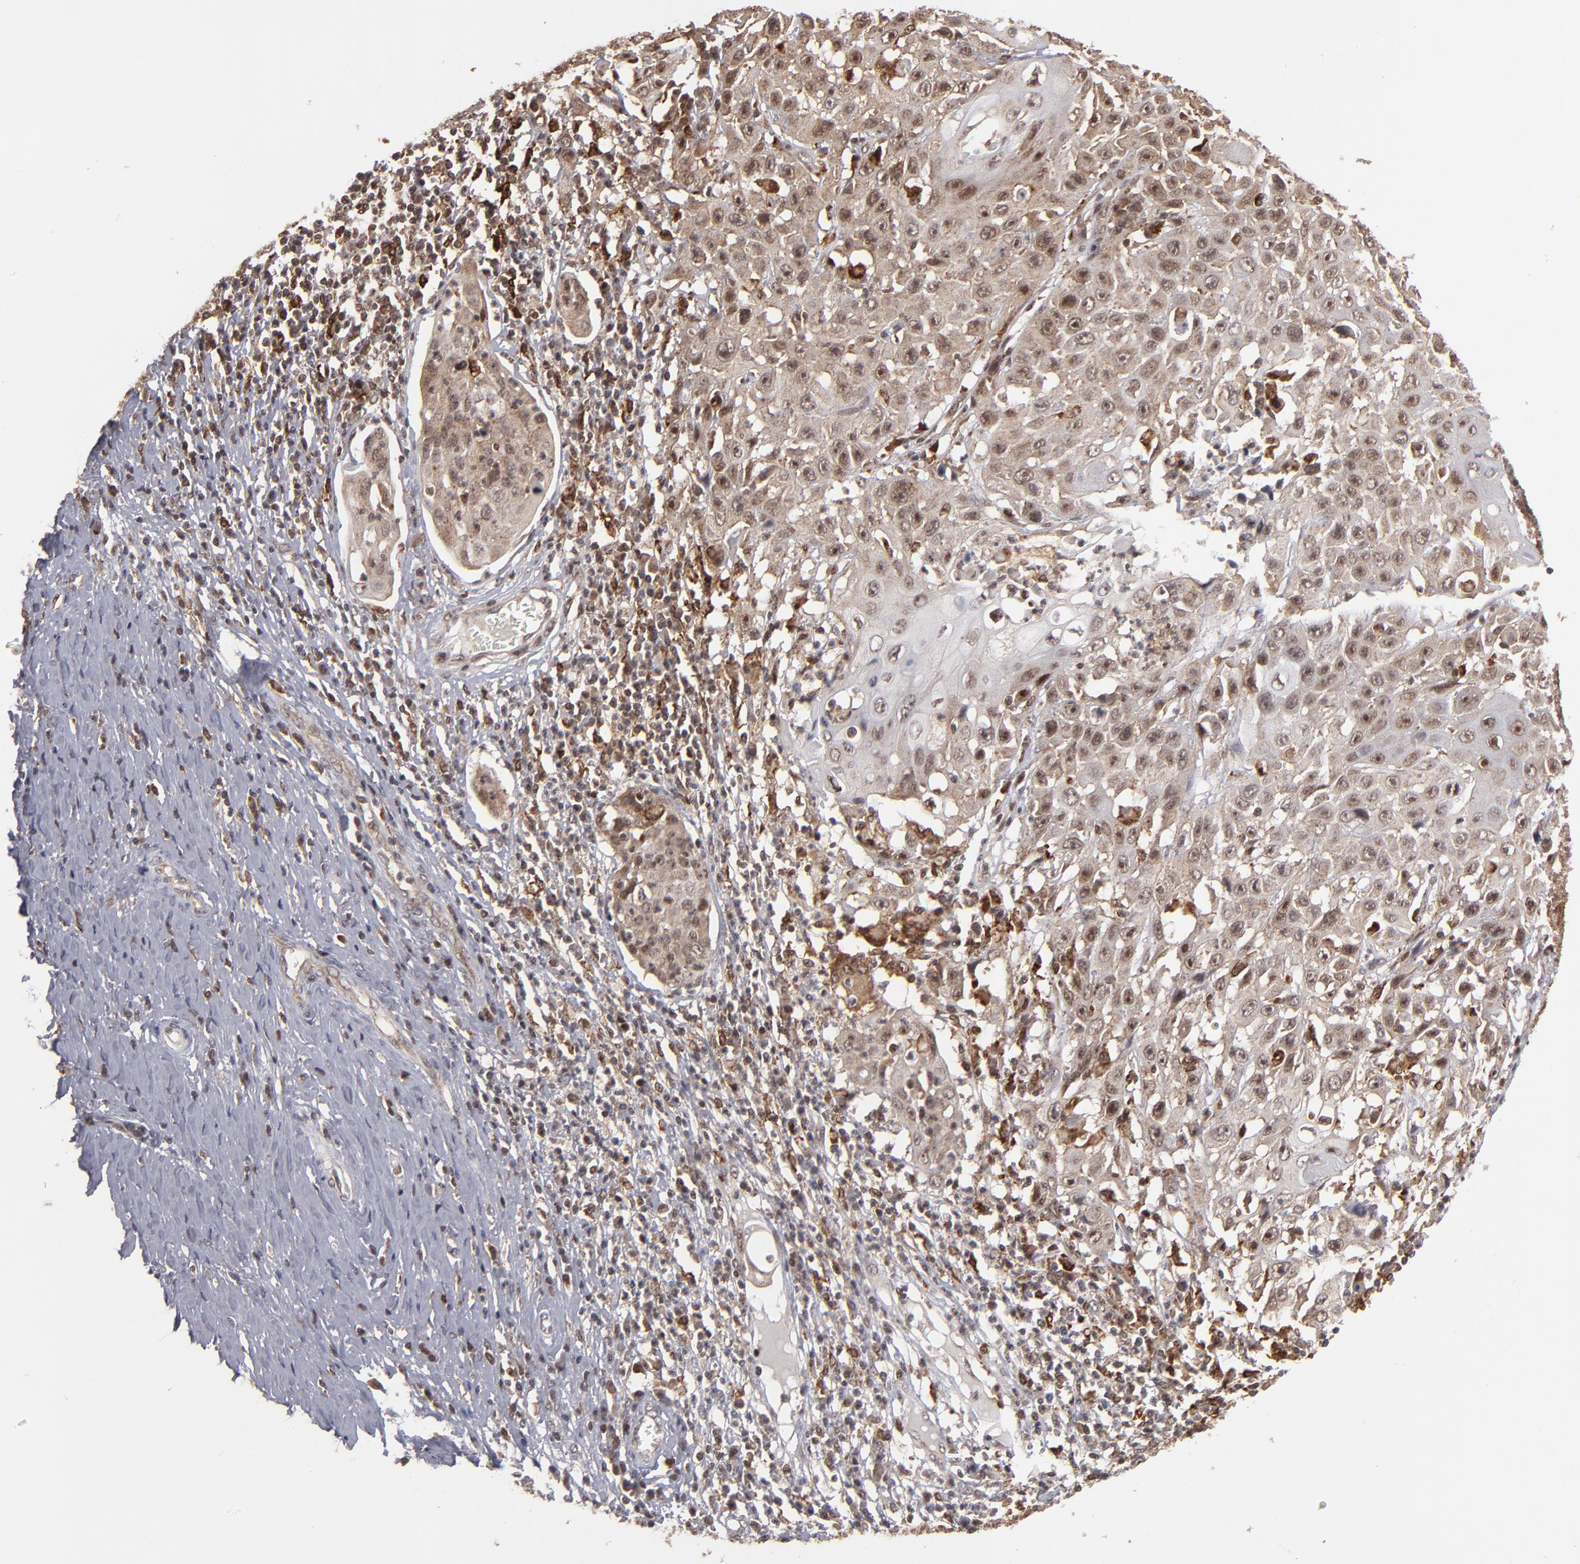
{"staining": {"intensity": "moderate", "quantity": ">75%", "location": "cytoplasmic/membranous,nuclear"}, "tissue": "cervical cancer", "cell_type": "Tumor cells", "image_type": "cancer", "snomed": [{"axis": "morphology", "description": "Squamous cell carcinoma, NOS"}, {"axis": "topography", "description": "Cervix"}], "caption": "Immunohistochemical staining of cervical cancer (squamous cell carcinoma) demonstrates medium levels of moderate cytoplasmic/membranous and nuclear expression in about >75% of tumor cells.", "gene": "RGS6", "patient": {"sex": "female", "age": 39}}